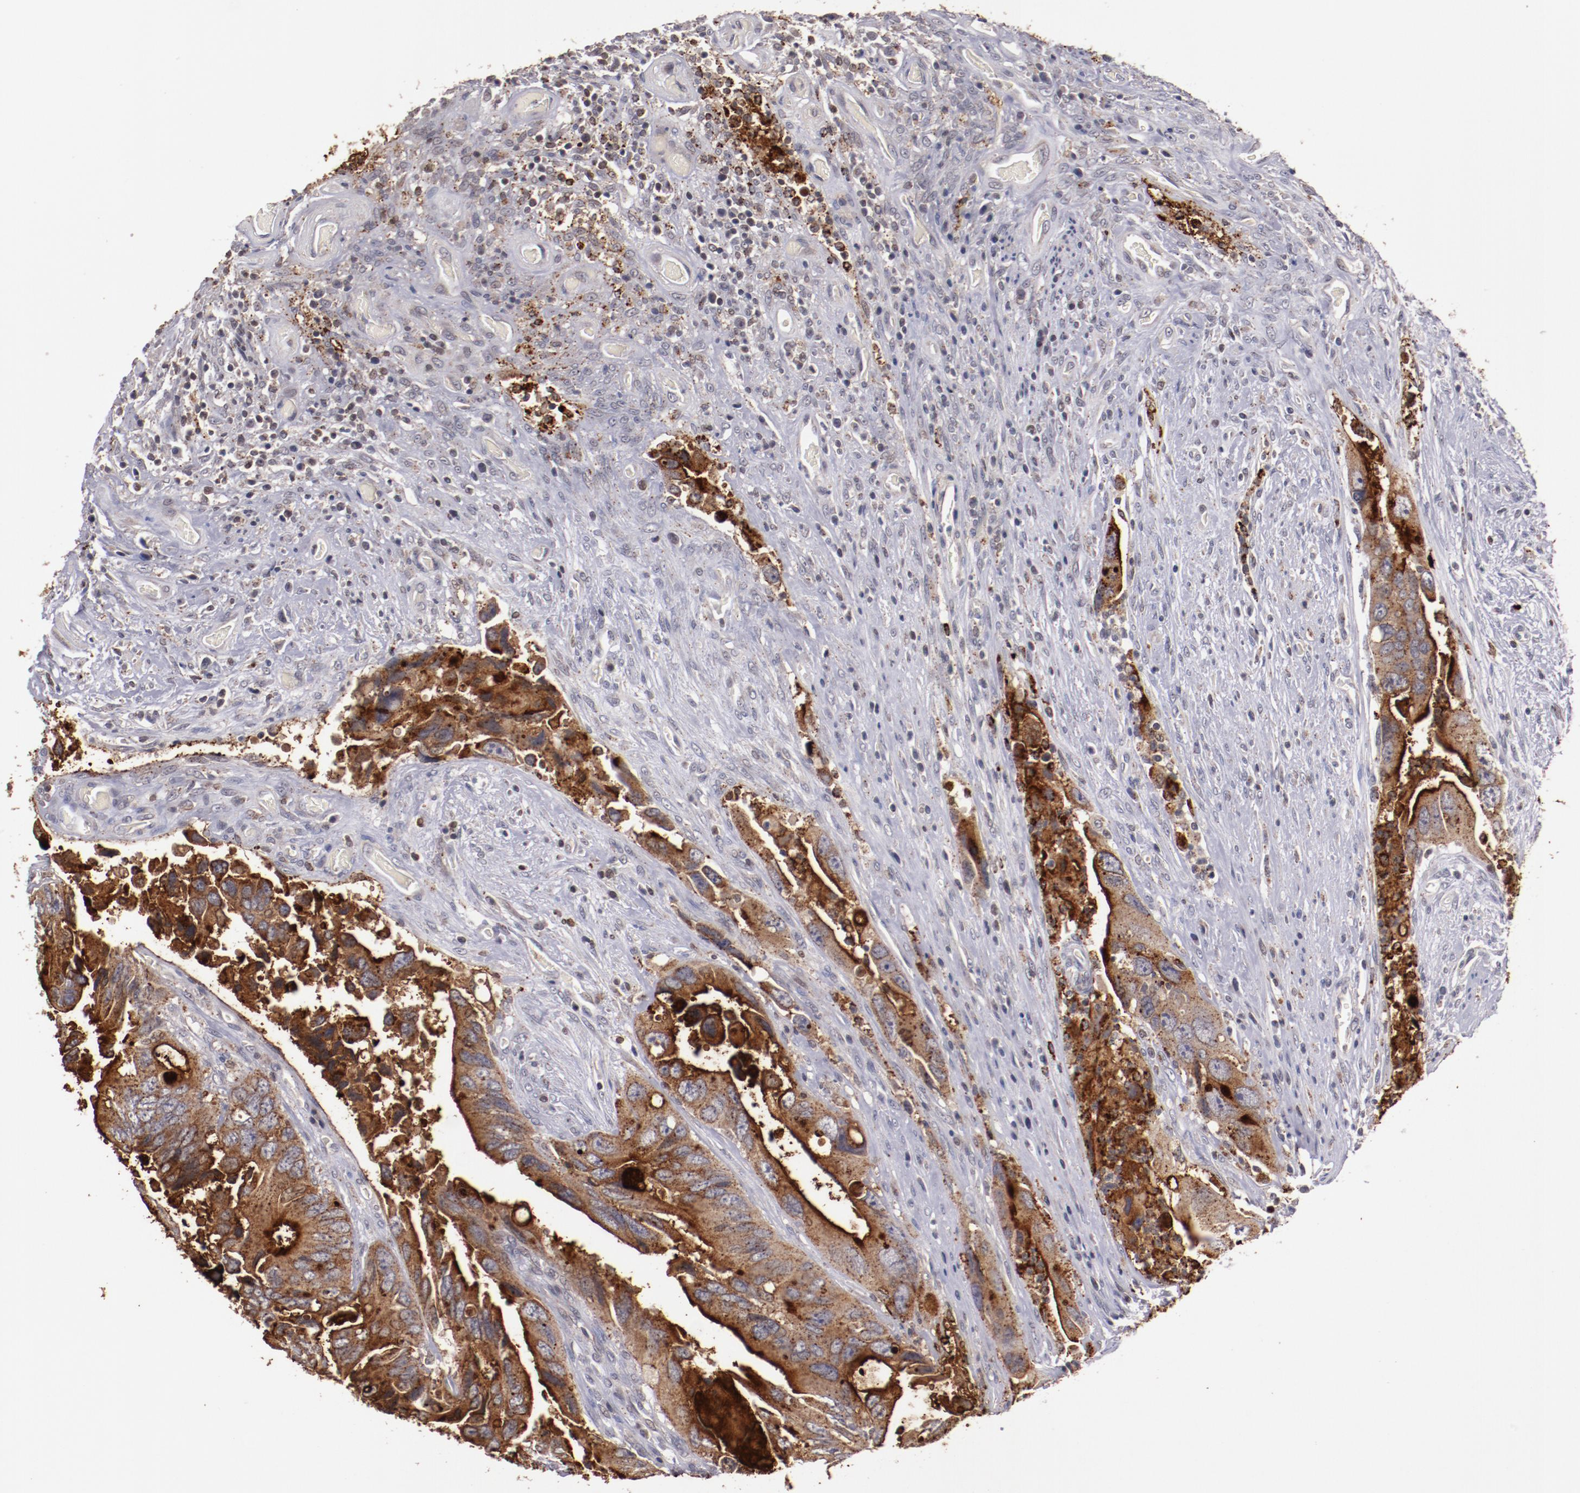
{"staining": {"intensity": "strong", "quantity": ">75%", "location": "cytoplasmic/membranous"}, "tissue": "colorectal cancer", "cell_type": "Tumor cells", "image_type": "cancer", "snomed": [{"axis": "morphology", "description": "Adenocarcinoma, NOS"}, {"axis": "topography", "description": "Rectum"}], "caption": "There is high levels of strong cytoplasmic/membranous staining in tumor cells of colorectal cancer (adenocarcinoma), as demonstrated by immunohistochemical staining (brown color).", "gene": "SYP", "patient": {"sex": "male", "age": 70}}